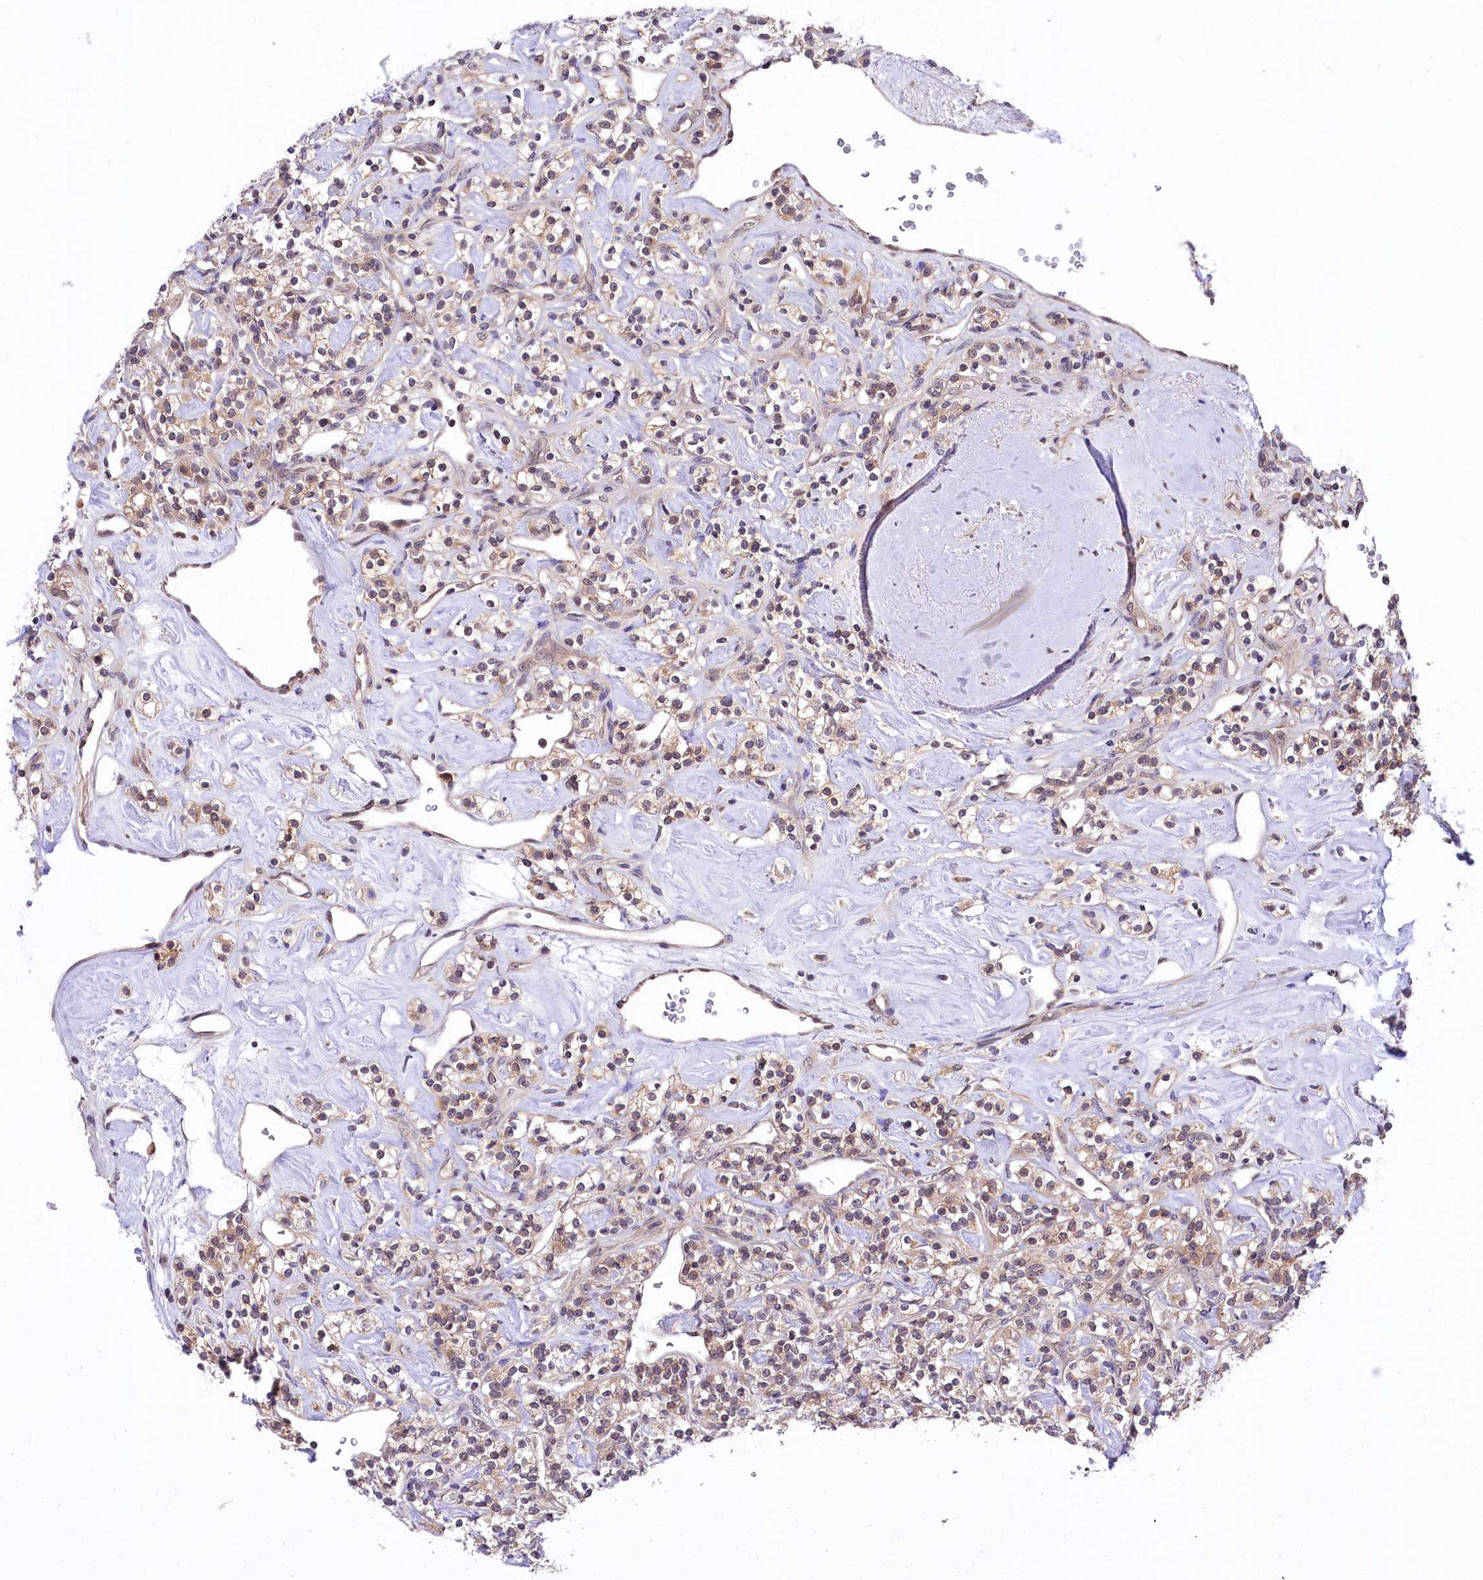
{"staining": {"intensity": "weak", "quantity": ">75%", "location": "cytoplasmic/membranous"}, "tissue": "renal cancer", "cell_type": "Tumor cells", "image_type": "cancer", "snomed": [{"axis": "morphology", "description": "Adenocarcinoma, NOS"}, {"axis": "topography", "description": "Kidney"}], "caption": "Protein analysis of renal adenocarcinoma tissue displays weak cytoplasmic/membranous staining in approximately >75% of tumor cells.", "gene": "UBE3A", "patient": {"sex": "male", "age": 77}}